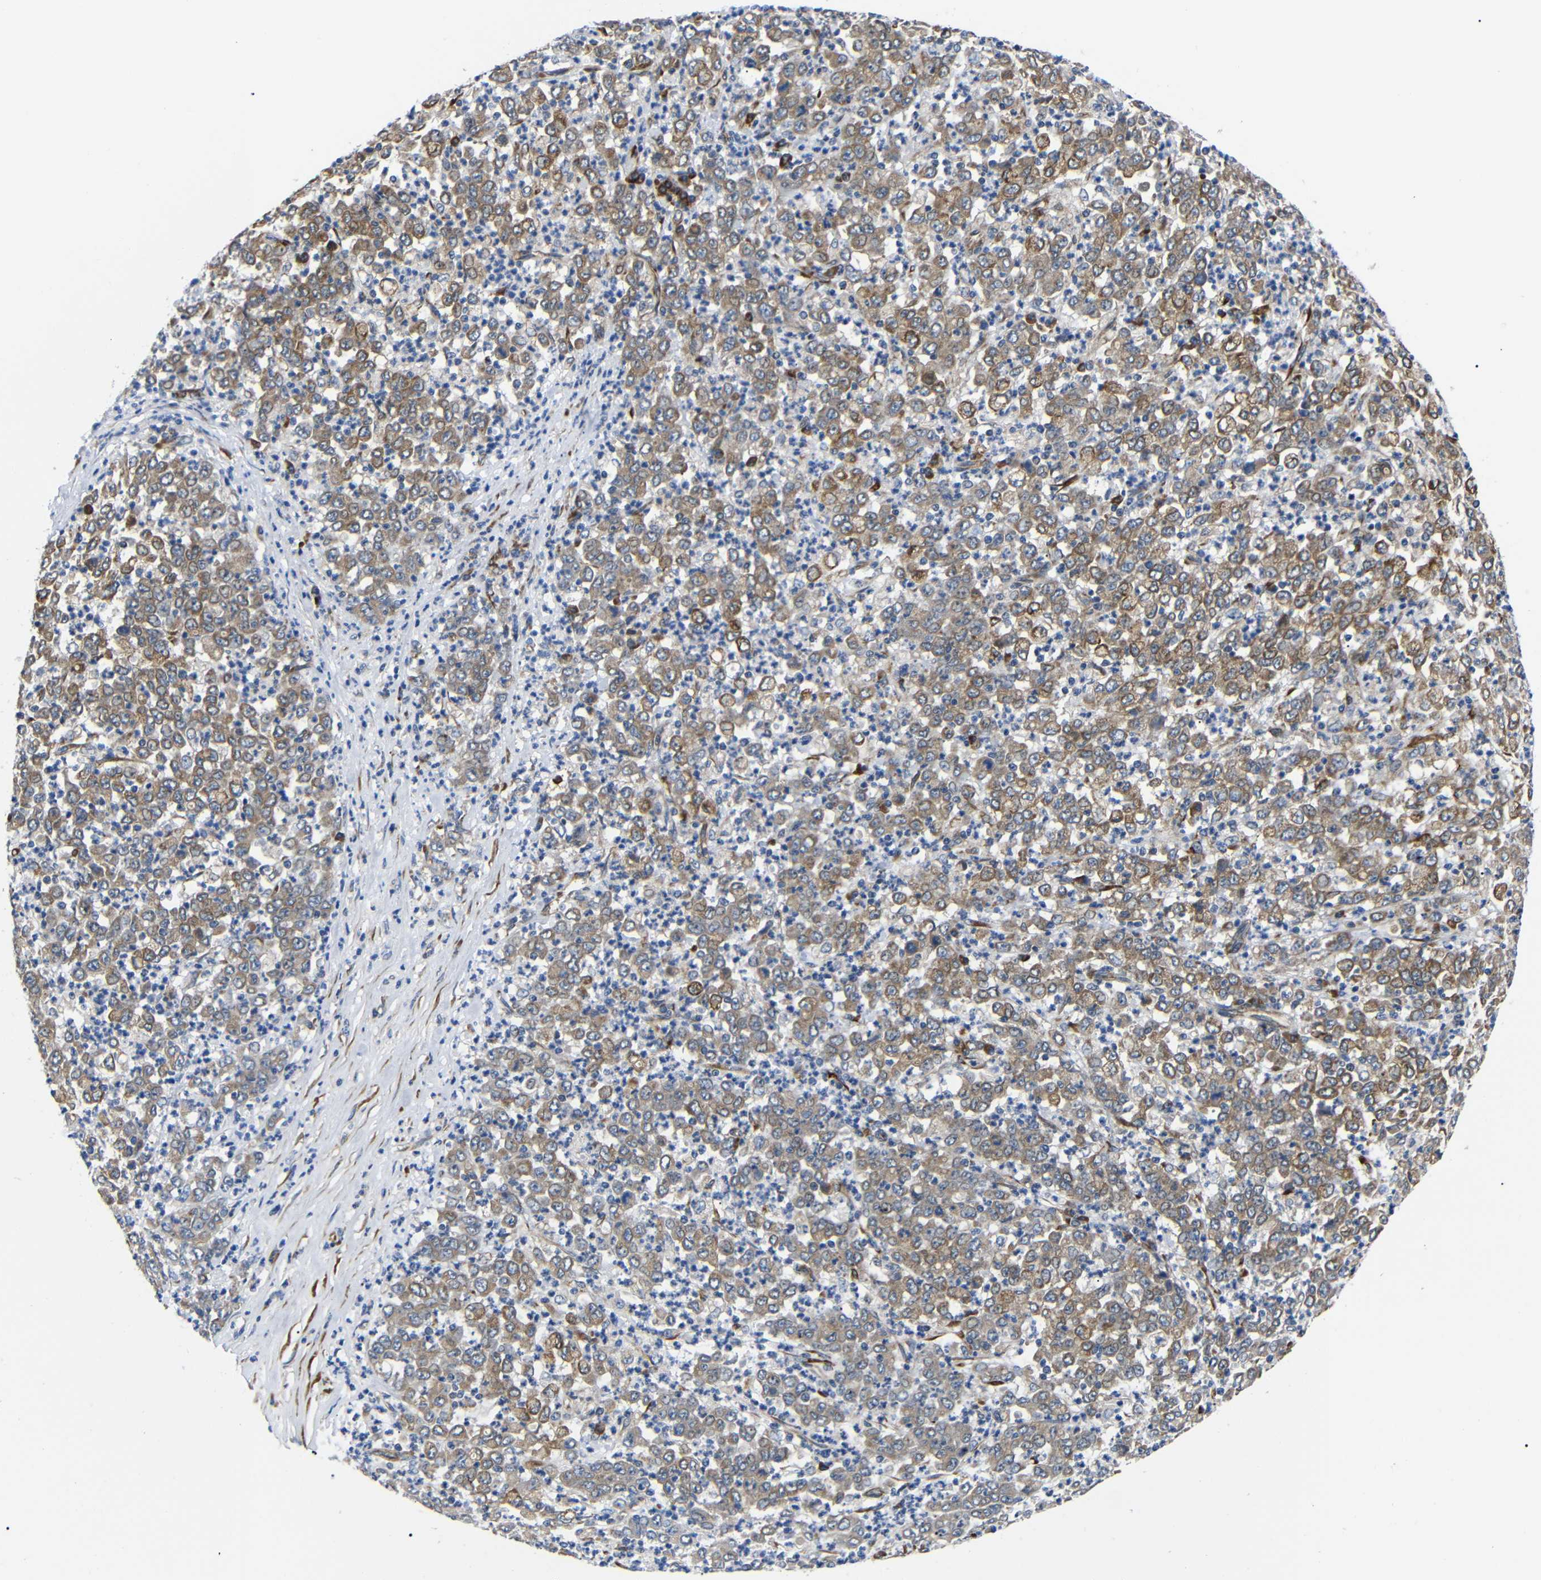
{"staining": {"intensity": "moderate", "quantity": ">75%", "location": "cytoplasmic/membranous"}, "tissue": "stomach cancer", "cell_type": "Tumor cells", "image_type": "cancer", "snomed": [{"axis": "morphology", "description": "Adenocarcinoma, NOS"}, {"axis": "topography", "description": "Stomach, lower"}], "caption": "Stomach cancer stained with immunohistochemistry (IHC) reveals moderate cytoplasmic/membranous staining in approximately >75% of tumor cells.", "gene": "KANK4", "patient": {"sex": "female", "age": 71}}